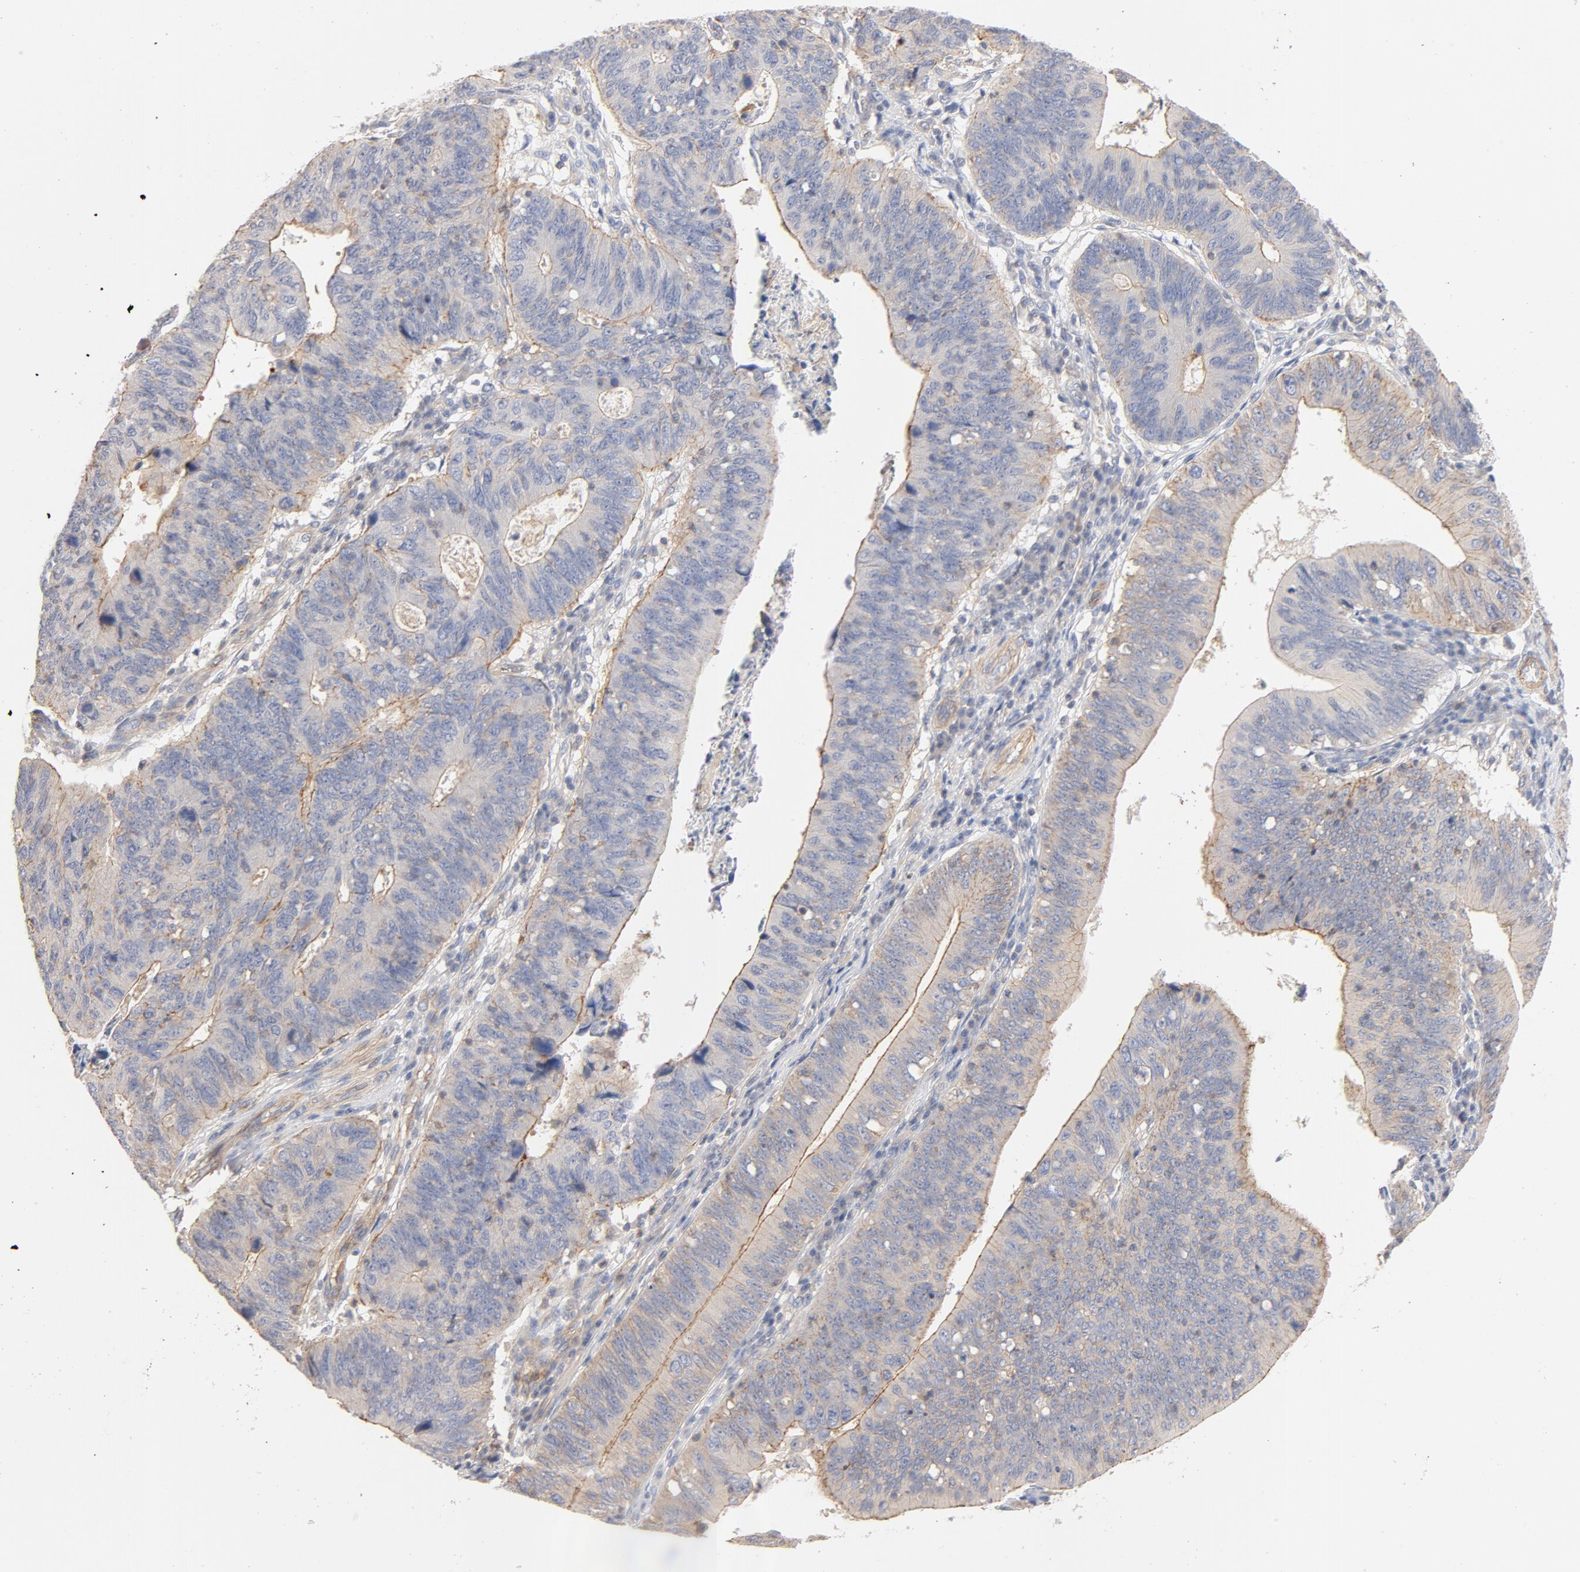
{"staining": {"intensity": "moderate", "quantity": ">75%", "location": "cytoplasmic/membranous"}, "tissue": "stomach cancer", "cell_type": "Tumor cells", "image_type": "cancer", "snomed": [{"axis": "morphology", "description": "Adenocarcinoma, NOS"}, {"axis": "topography", "description": "Stomach"}], "caption": "Brown immunohistochemical staining in human stomach cancer (adenocarcinoma) demonstrates moderate cytoplasmic/membranous staining in approximately >75% of tumor cells. Immunohistochemistry stains the protein in brown and the nuclei are stained blue.", "gene": "STRN3", "patient": {"sex": "male", "age": 59}}